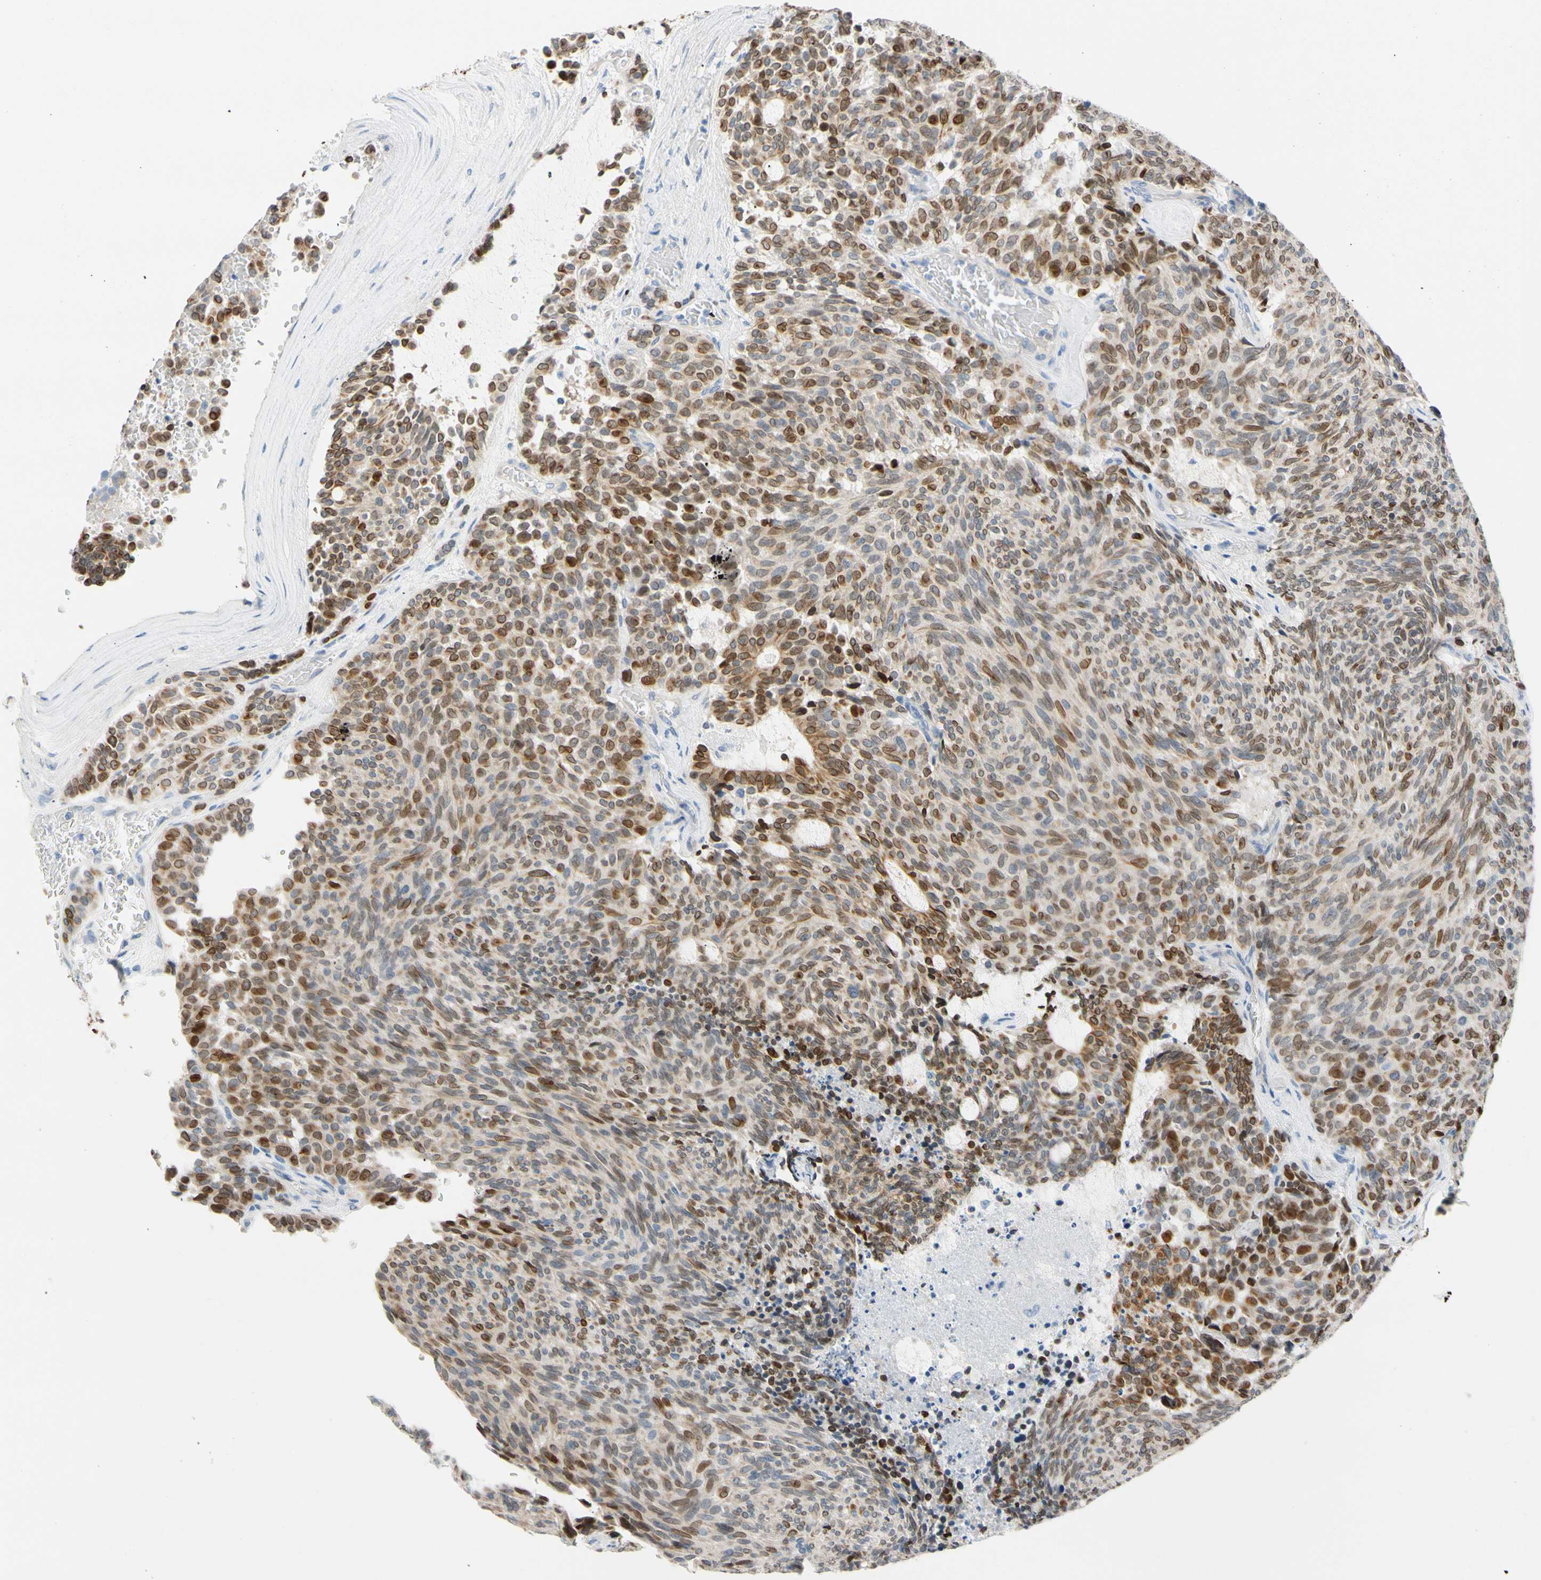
{"staining": {"intensity": "moderate", "quantity": ">75%", "location": "nuclear"}, "tissue": "carcinoid", "cell_type": "Tumor cells", "image_type": "cancer", "snomed": [{"axis": "morphology", "description": "Carcinoid, malignant, NOS"}, {"axis": "topography", "description": "Pancreas"}], "caption": "Immunohistochemical staining of human carcinoid demonstrates medium levels of moderate nuclear positivity in about >75% of tumor cells.", "gene": "ZNF132", "patient": {"sex": "female", "age": 54}}